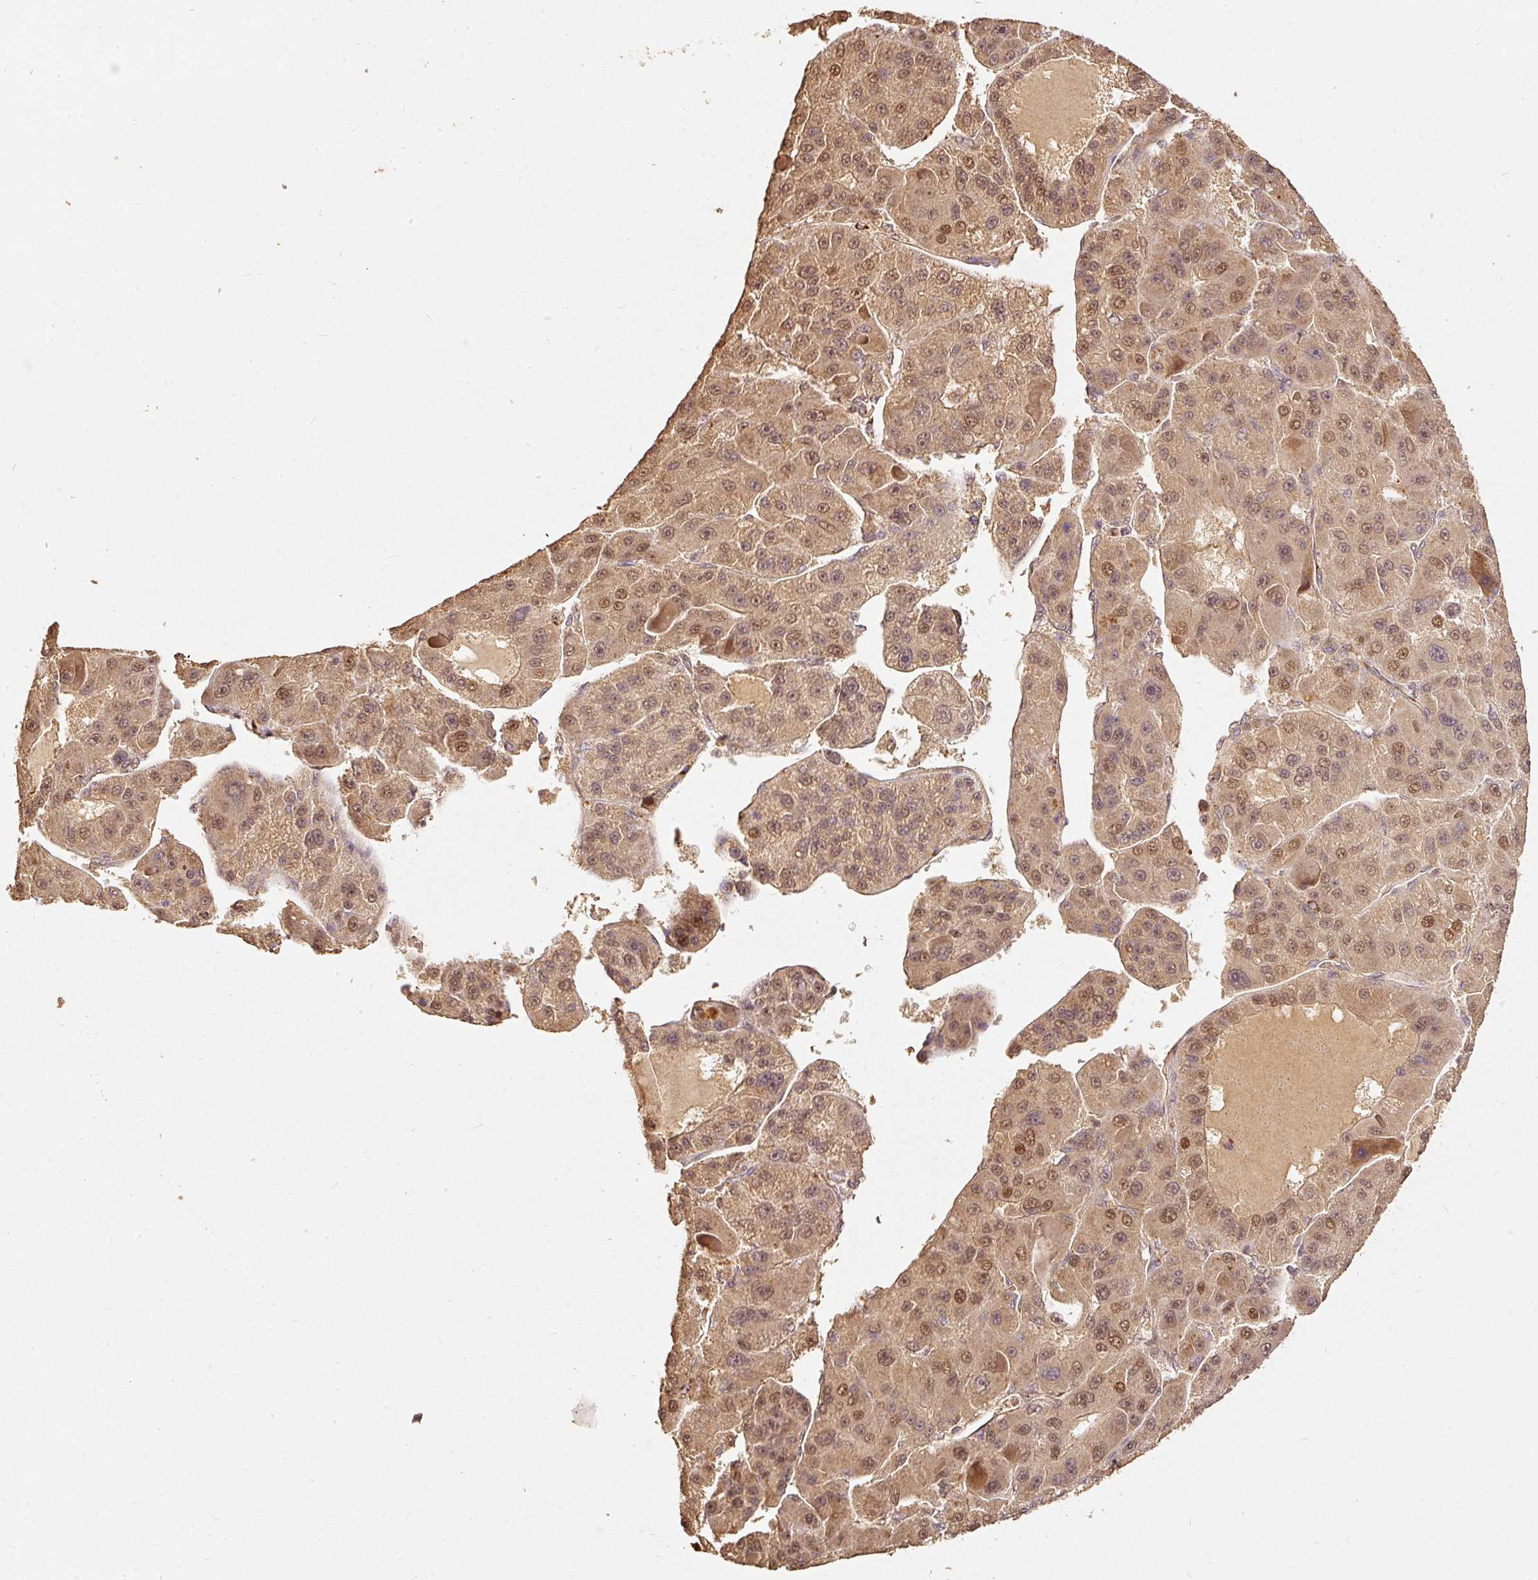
{"staining": {"intensity": "moderate", "quantity": ">75%", "location": "cytoplasmic/membranous,nuclear"}, "tissue": "liver cancer", "cell_type": "Tumor cells", "image_type": "cancer", "snomed": [{"axis": "morphology", "description": "Carcinoma, Hepatocellular, NOS"}, {"axis": "topography", "description": "Liver"}], "caption": "Immunohistochemistry (IHC) (DAB) staining of human liver cancer (hepatocellular carcinoma) reveals moderate cytoplasmic/membranous and nuclear protein expression in about >75% of tumor cells. The staining is performed using DAB (3,3'-diaminobenzidine) brown chromogen to label protein expression. The nuclei are counter-stained blue using hematoxylin.", "gene": "FUT8", "patient": {"sex": "male", "age": 76}}